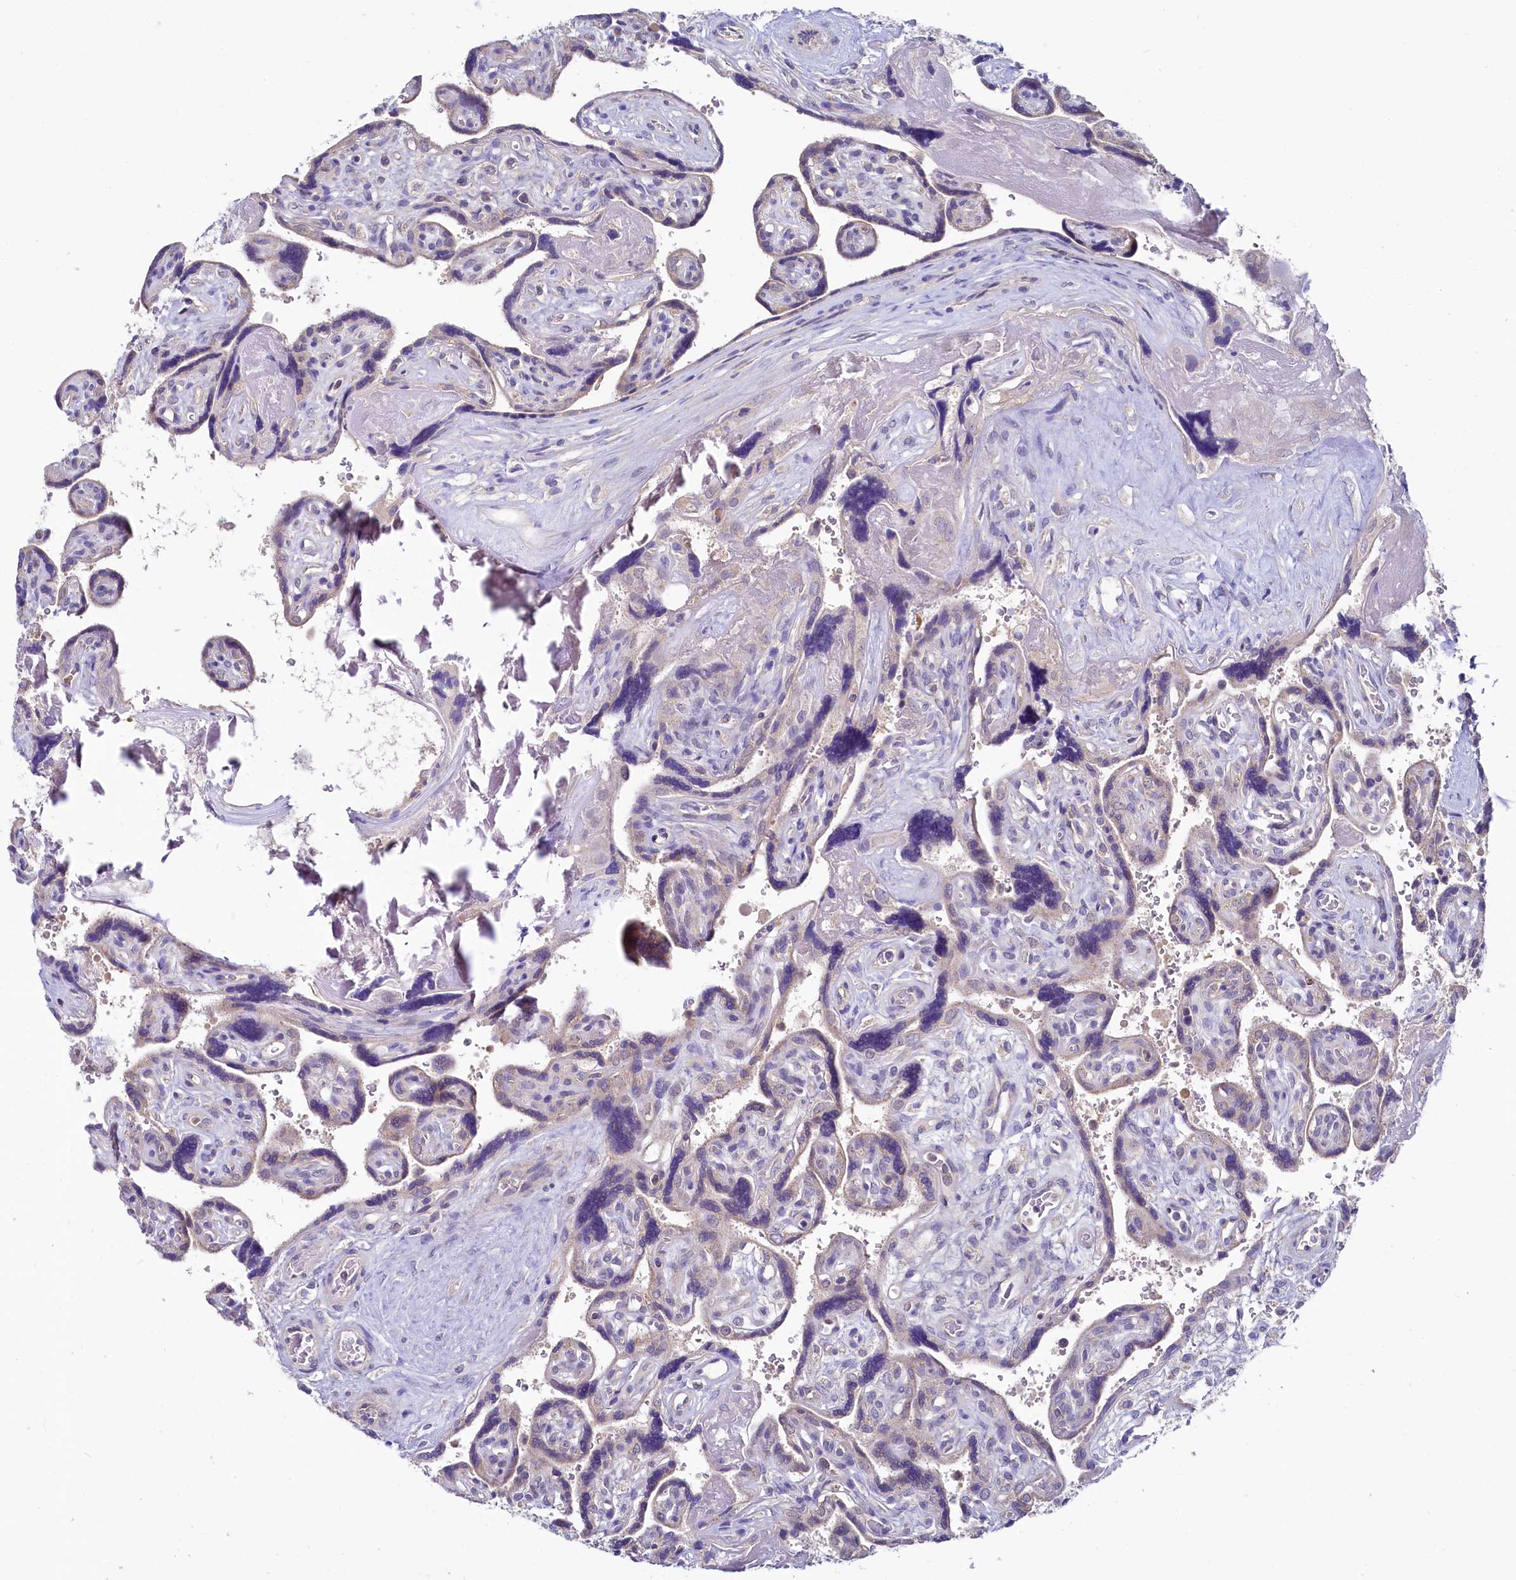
{"staining": {"intensity": "weak", "quantity": "<25%", "location": "cytoplasmic/membranous"}, "tissue": "placenta", "cell_type": "Trophoblastic cells", "image_type": "normal", "snomed": [{"axis": "morphology", "description": "Normal tissue, NOS"}, {"axis": "topography", "description": "Placenta"}], "caption": "Human placenta stained for a protein using IHC shows no positivity in trophoblastic cells.", "gene": "MRPL57", "patient": {"sex": "female", "age": 39}}